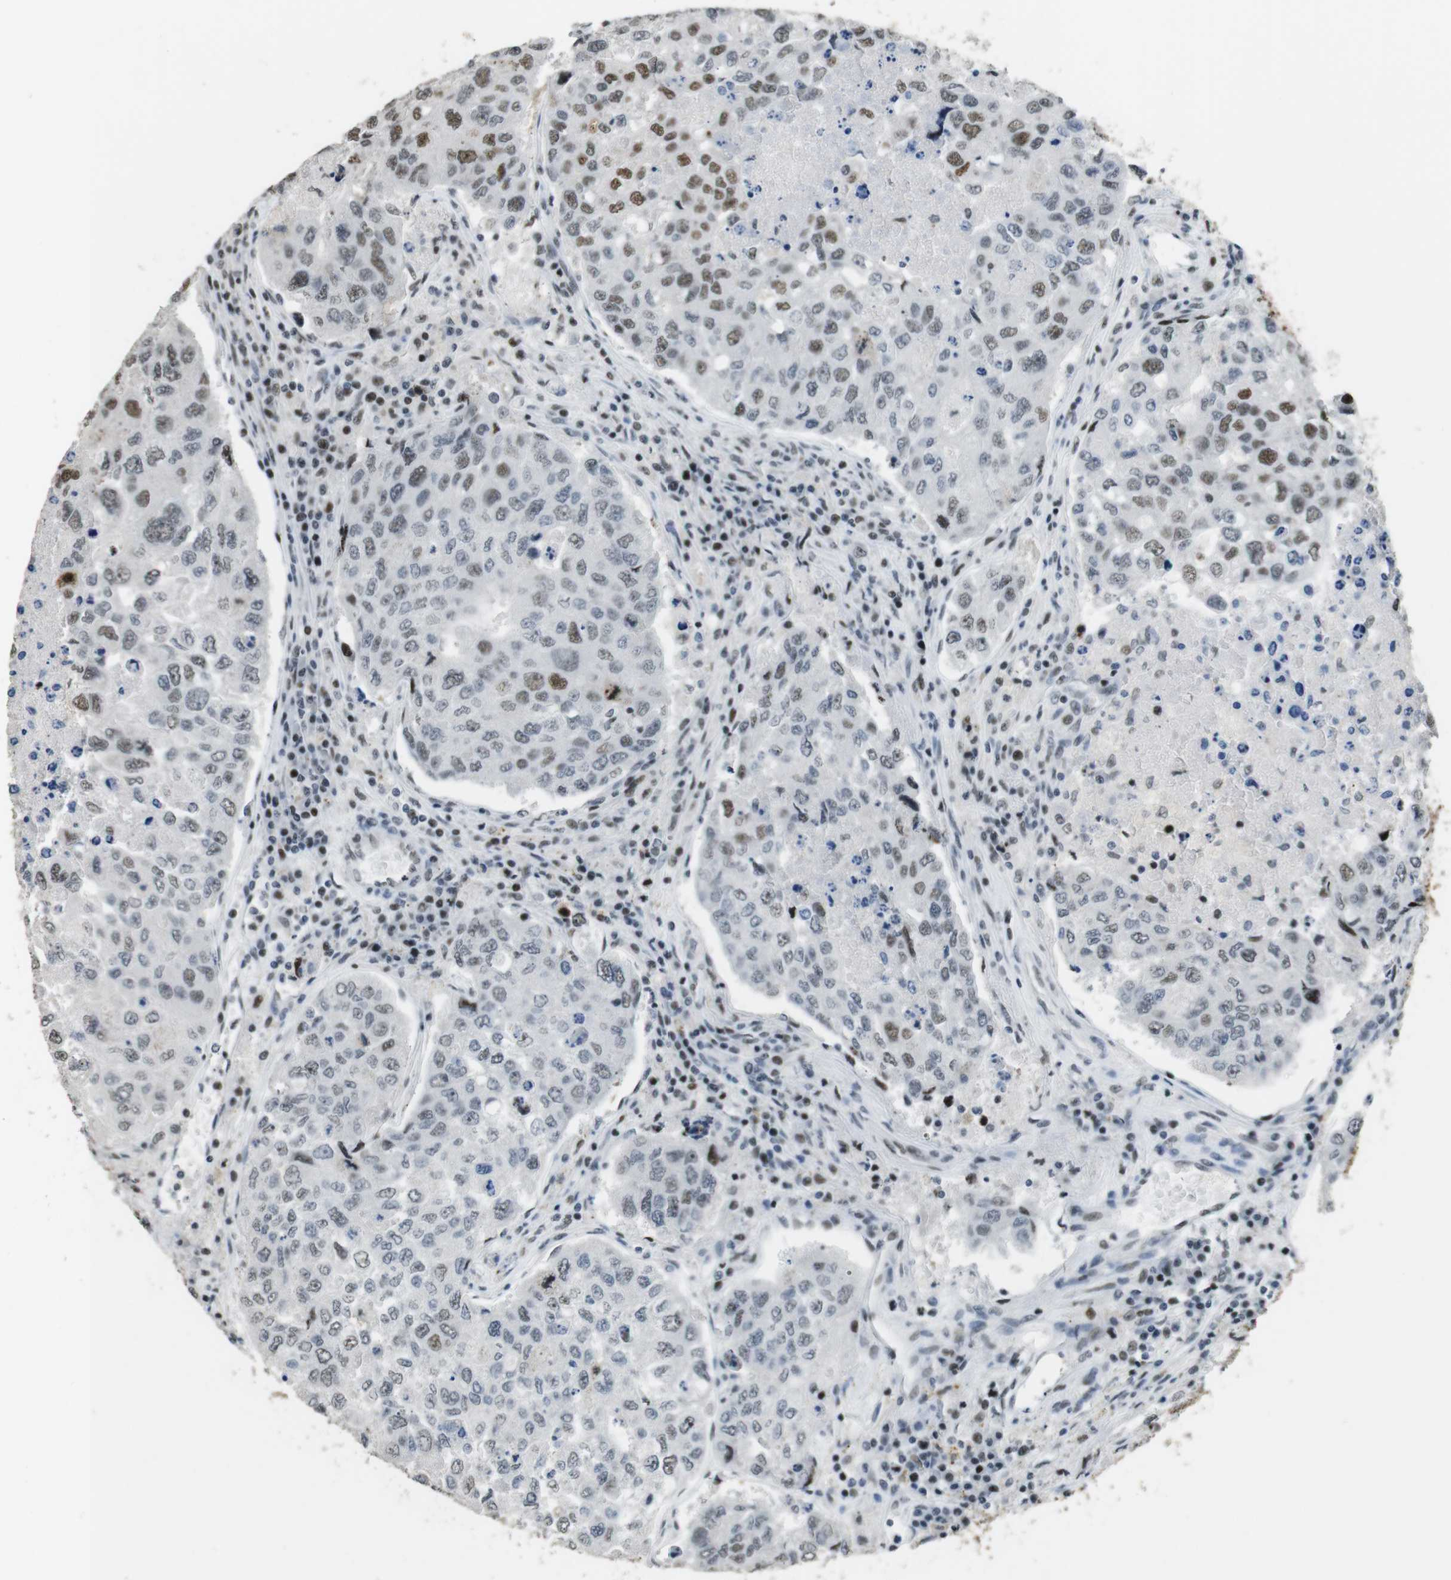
{"staining": {"intensity": "strong", "quantity": "25%-75%", "location": "nuclear"}, "tissue": "urothelial cancer", "cell_type": "Tumor cells", "image_type": "cancer", "snomed": [{"axis": "morphology", "description": "Urothelial carcinoma, High grade"}, {"axis": "topography", "description": "Lymph node"}, {"axis": "topography", "description": "Urinary bladder"}], "caption": "A high amount of strong nuclear expression is seen in about 25%-75% of tumor cells in urothelial carcinoma (high-grade) tissue. (Stains: DAB (3,3'-diaminobenzidine) in brown, nuclei in blue, Microscopy: brightfield microscopy at high magnification).", "gene": "CSNK2B", "patient": {"sex": "male", "age": 51}}